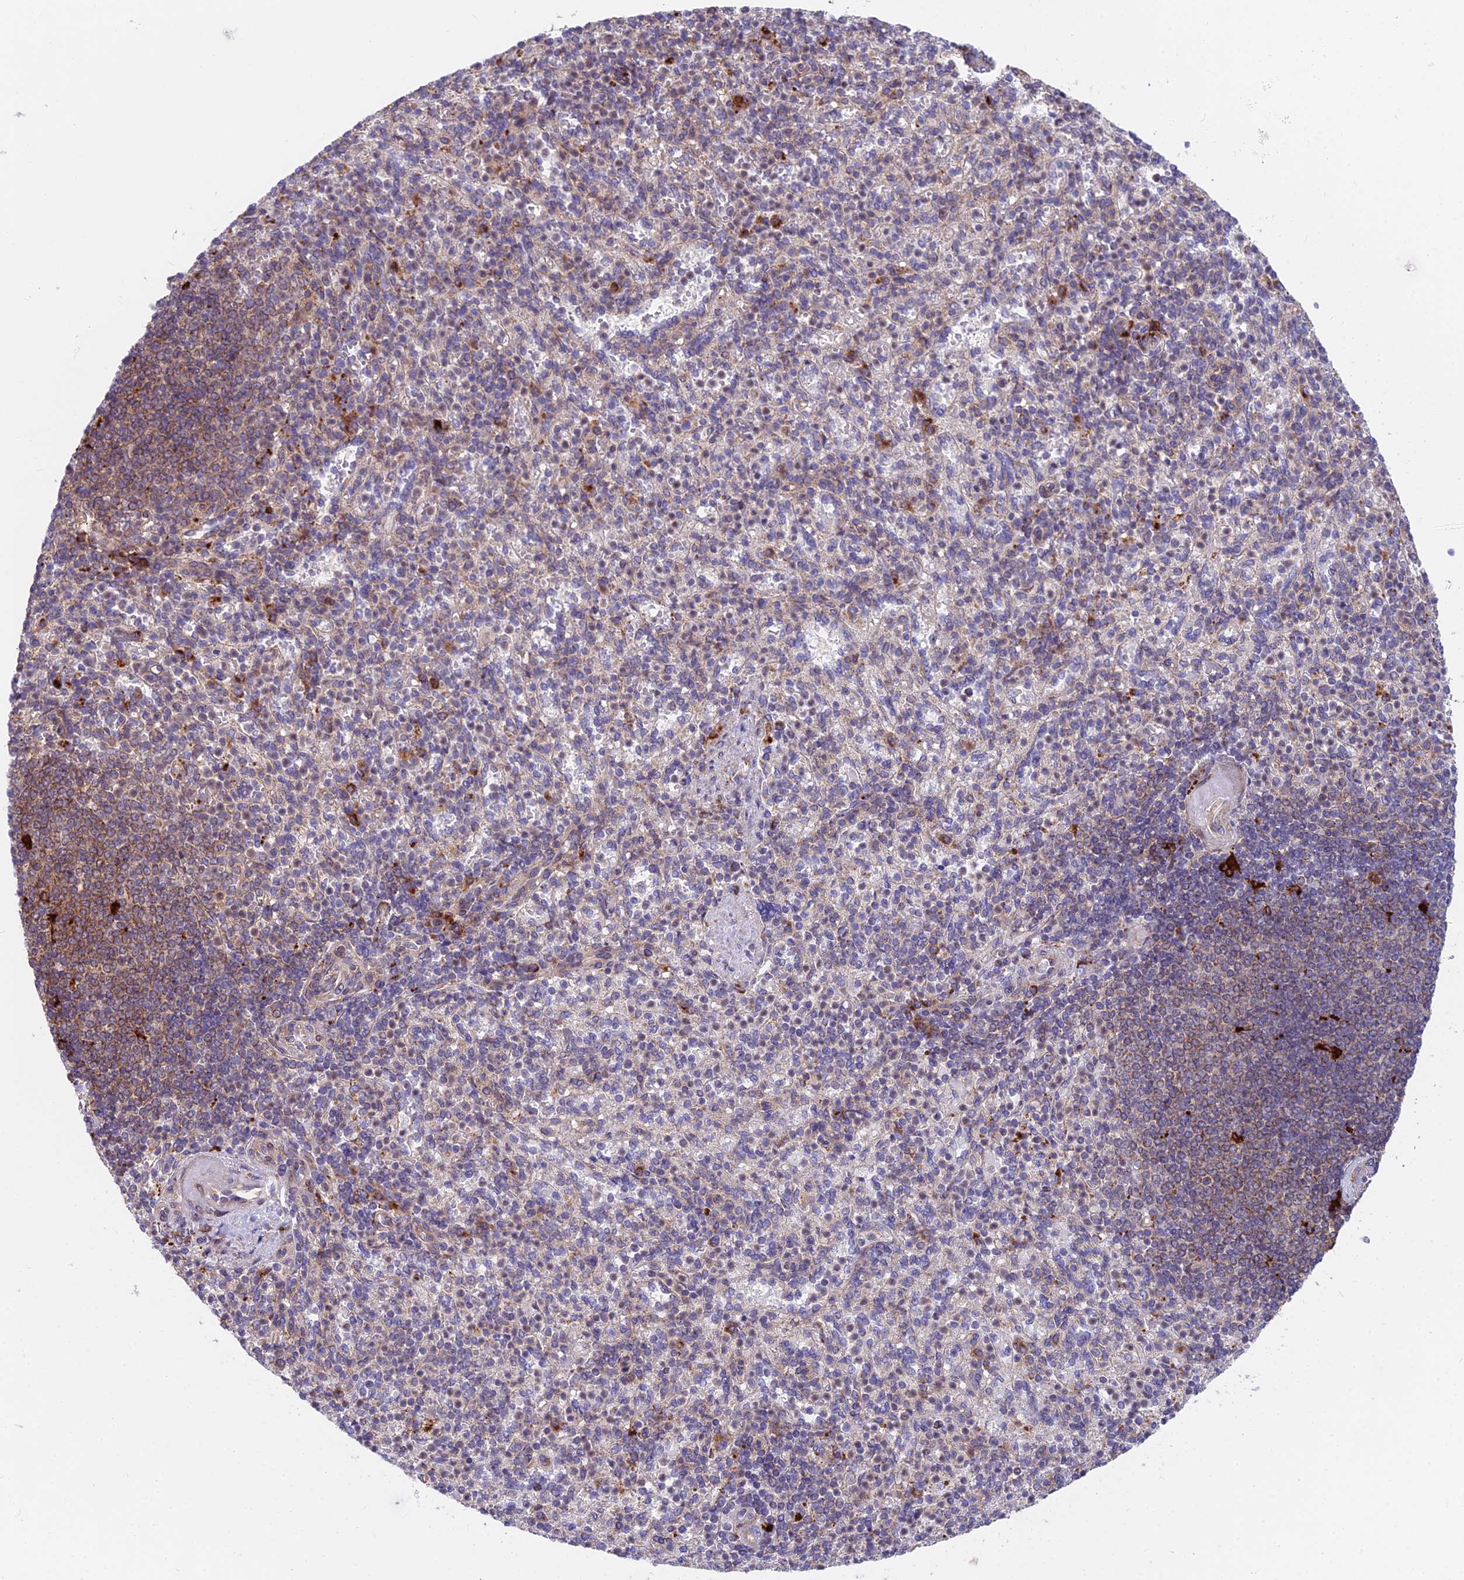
{"staining": {"intensity": "negative", "quantity": "none", "location": "none"}, "tissue": "spleen", "cell_type": "Cells in red pulp", "image_type": "normal", "snomed": [{"axis": "morphology", "description": "Normal tissue, NOS"}, {"axis": "topography", "description": "Spleen"}], "caption": "DAB immunohistochemical staining of normal spleen reveals no significant expression in cells in red pulp.", "gene": "TBC1D20", "patient": {"sex": "female", "age": 74}}